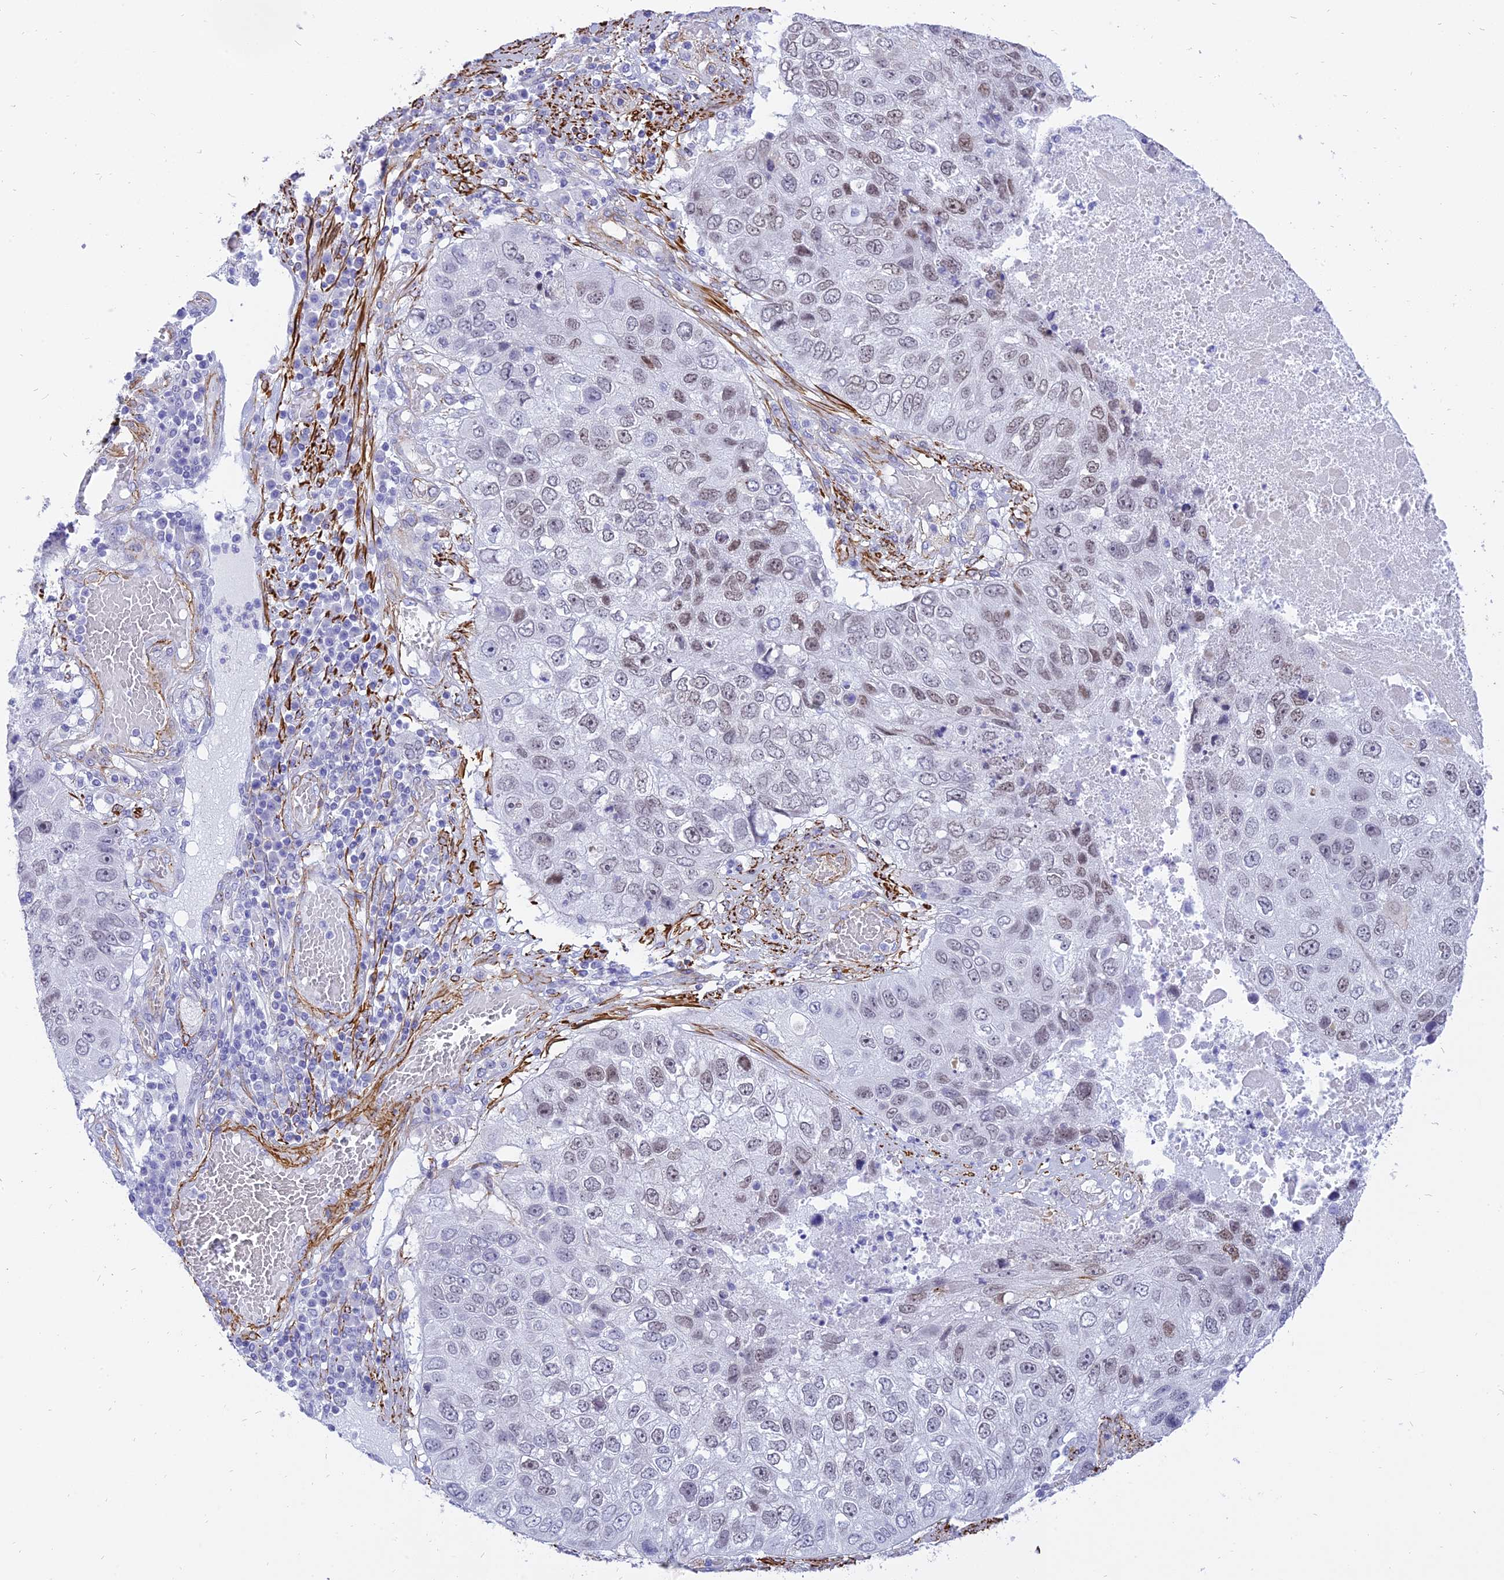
{"staining": {"intensity": "weak", "quantity": "25%-75%", "location": "nuclear"}, "tissue": "lung cancer", "cell_type": "Tumor cells", "image_type": "cancer", "snomed": [{"axis": "morphology", "description": "Squamous cell carcinoma, NOS"}, {"axis": "topography", "description": "Lung"}], "caption": "A brown stain shows weak nuclear staining of a protein in human lung squamous cell carcinoma tumor cells.", "gene": "CENPV", "patient": {"sex": "male", "age": 61}}